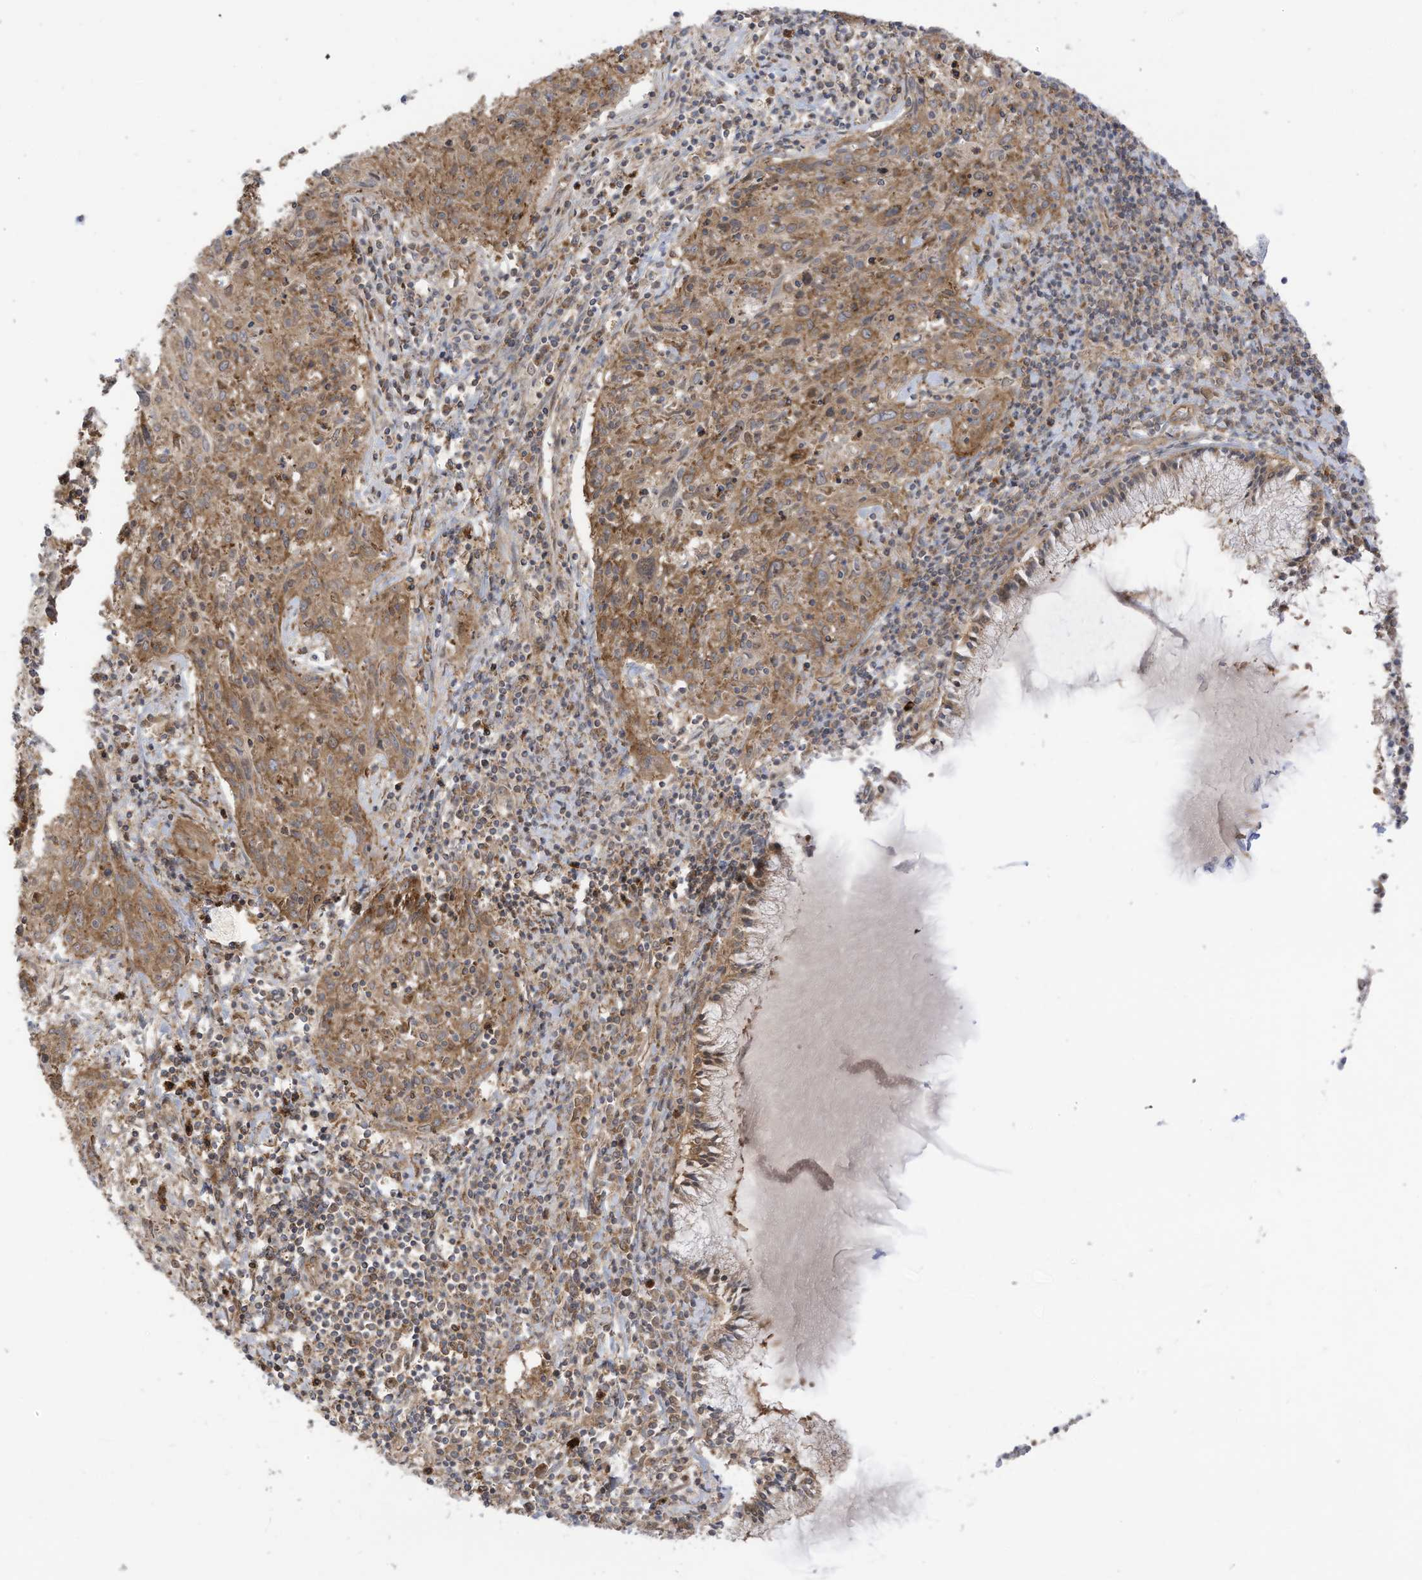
{"staining": {"intensity": "moderate", "quantity": ">75%", "location": "cytoplasmic/membranous"}, "tissue": "cervical cancer", "cell_type": "Tumor cells", "image_type": "cancer", "snomed": [{"axis": "morphology", "description": "Squamous cell carcinoma, NOS"}, {"axis": "topography", "description": "Cervix"}], "caption": "Immunohistochemical staining of human cervical cancer (squamous cell carcinoma) reveals medium levels of moderate cytoplasmic/membranous protein expression in about >75% of tumor cells.", "gene": "REPS1", "patient": {"sex": "female", "age": 51}}